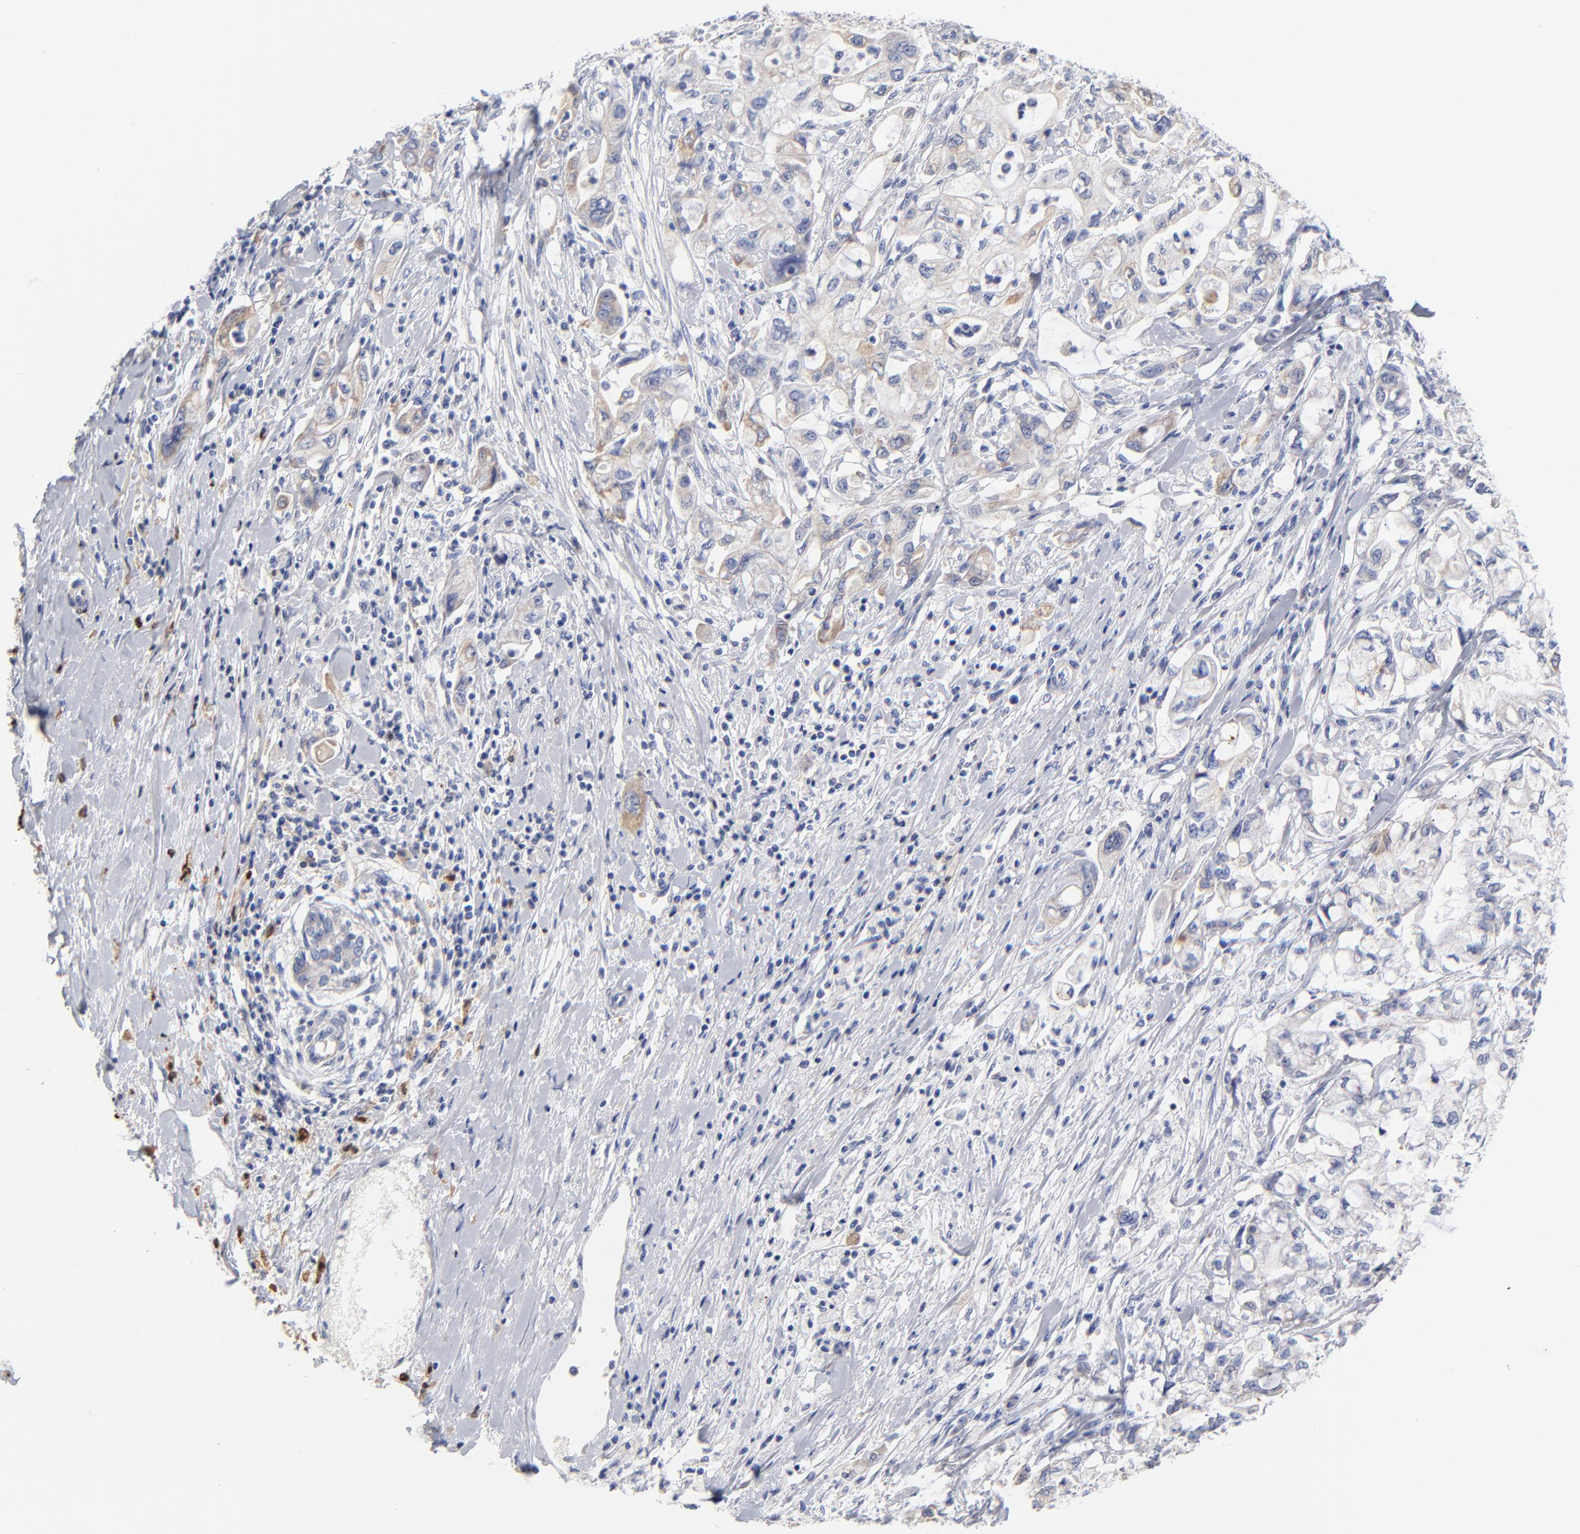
{"staining": {"intensity": "negative", "quantity": "none", "location": "none"}, "tissue": "pancreatic cancer", "cell_type": "Tumor cells", "image_type": "cancer", "snomed": [{"axis": "morphology", "description": "Adenocarcinoma, NOS"}, {"axis": "topography", "description": "Pancreas"}], "caption": "This micrograph is of pancreatic adenocarcinoma stained with IHC to label a protein in brown with the nuclei are counter-stained blue. There is no staining in tumor cells.", "gene": "PTP4A1", "patient": {"sex": "male", "age": 79}}